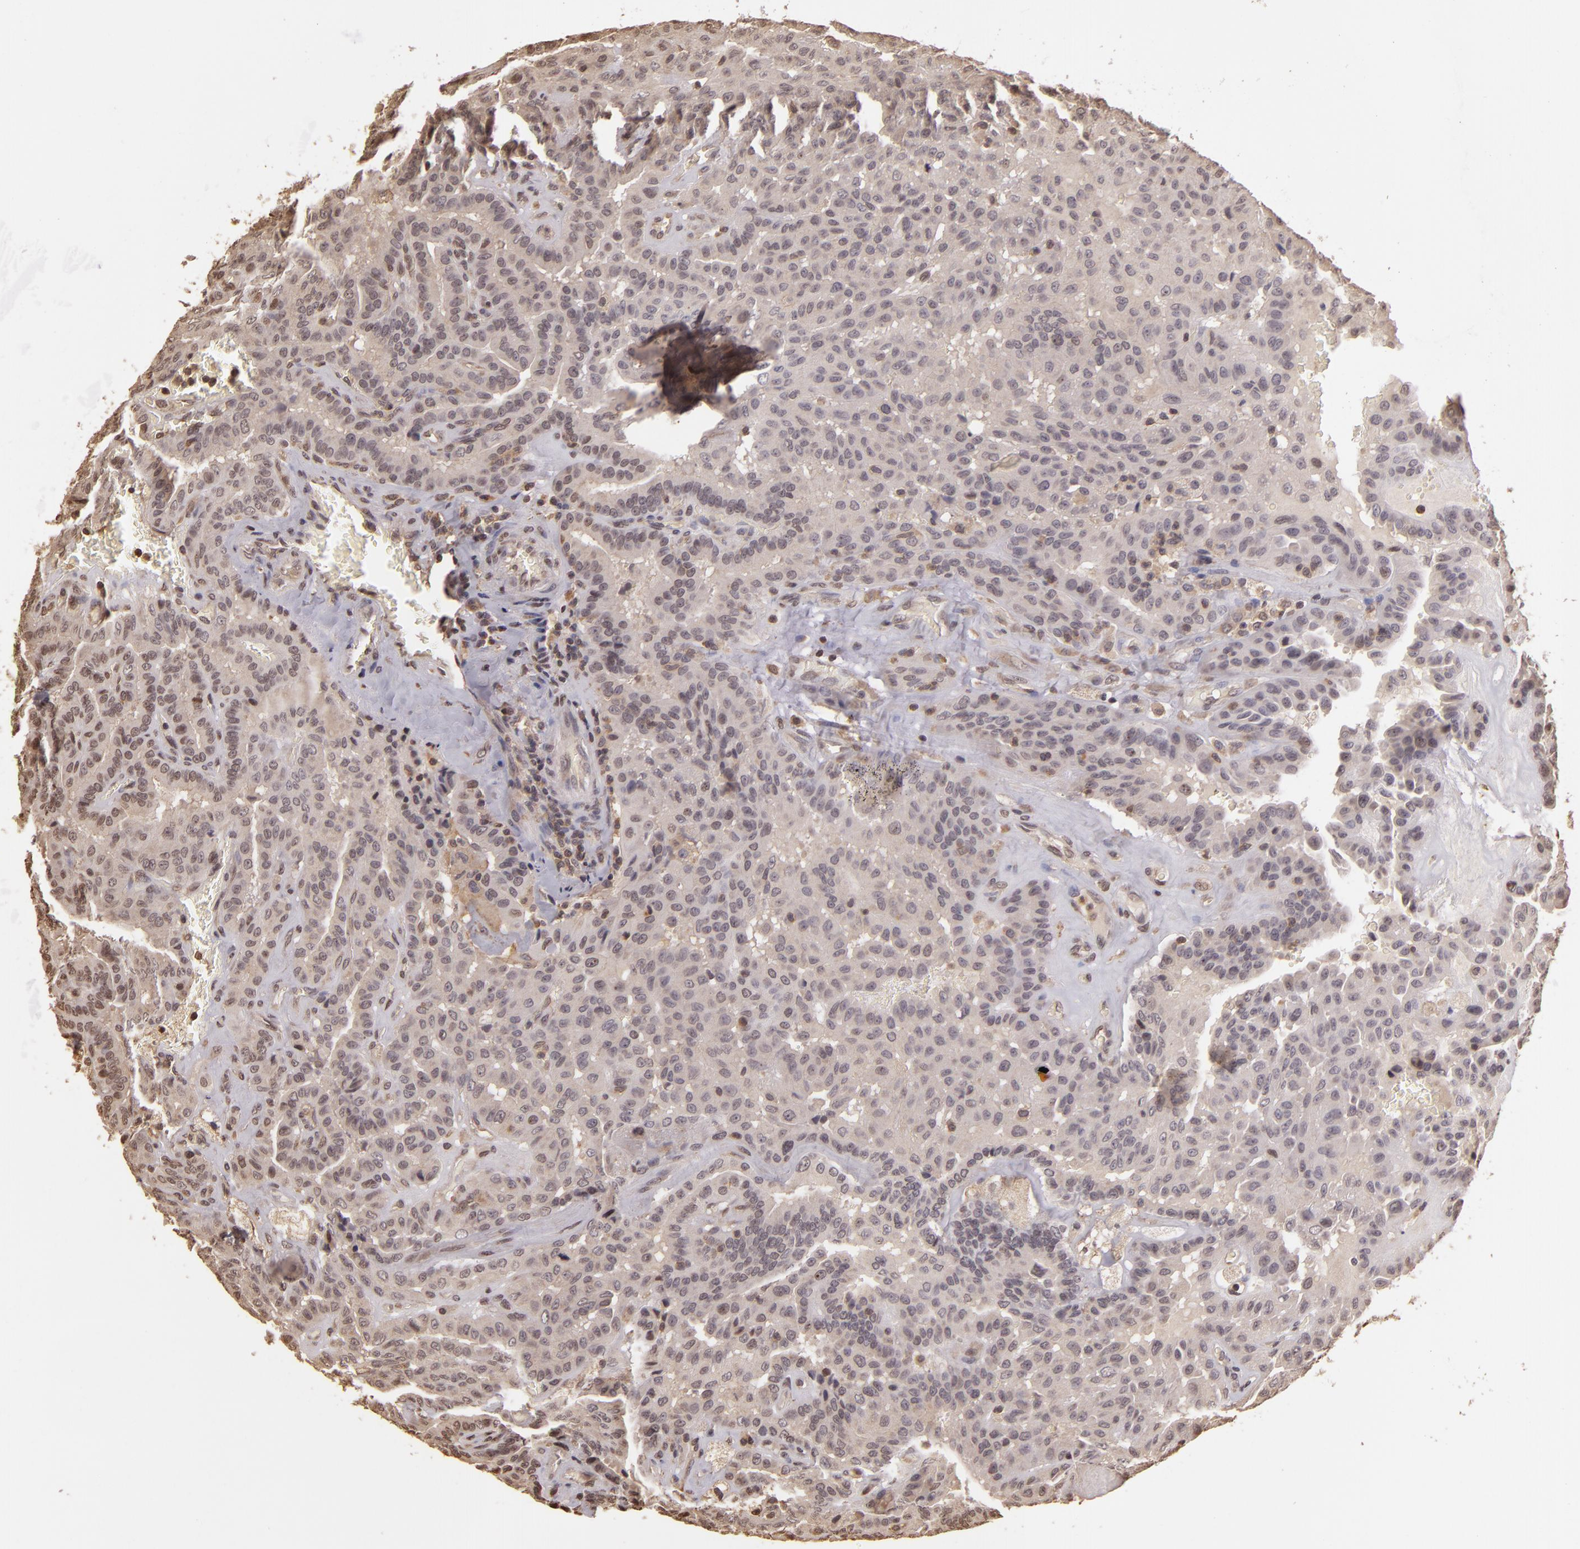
{"staining": {"intensity": "weak", "quantity": "<25%", "location": "nuclear"}, "tissue": "thyroid cancer", "cell_type": "Tumor cells", "image_type": "cancer", "snomed": [{"axis": "morphology", "description": "Papillary adenocarcinoma, NOS"}, {"axis": "topography", "description": "Thyroid gland"}], "caption": "Image shows no protein expression in tumor cells of thyroid cancer (papillary adenocarcinoma) tissue. (DAB immunohistochemistry with hematoxylin counter stain).", "gene": "ARPC2", "patient": {"sex": "male", "age": 87}}